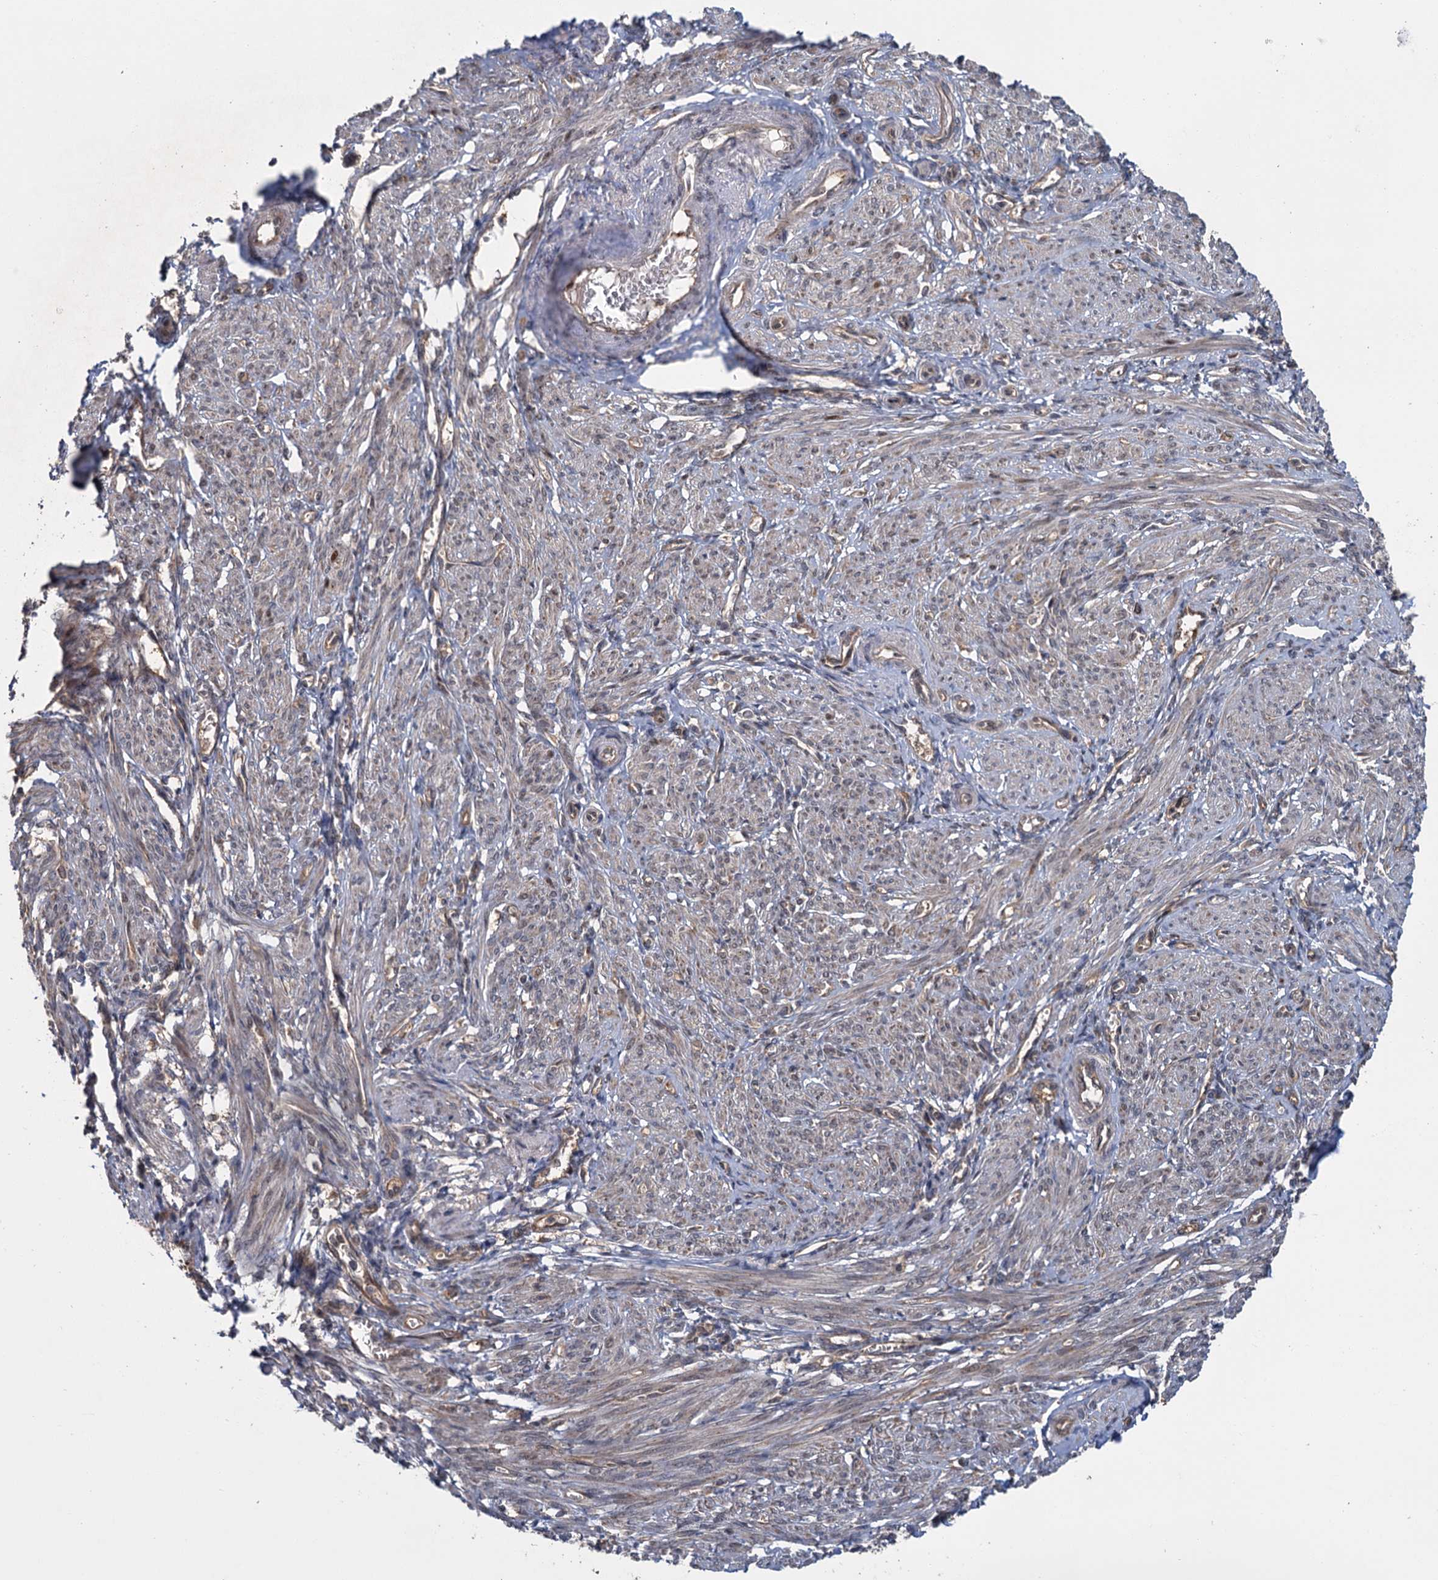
{"staining": {"intensity": "weak", "quantity": "25%-75%", "location": "cytoplasmic/membranous"}, "tissue": "smooth muscle", "cell_type": "Smooth muscle cells", "image_type": "normal", "snomed": [{"axis": "morphology", "description": "Normal tissue, NOS"}, {"axis": "topography", "description": "Smooth muscle"}], "caption": "Protein staining by immunohistochemistry (IHC) shows weak cytoplasmic/membranous expression in approximately 25%-75% of smooth muscle cells in benign smooth muscle.", "gene": "KANSL2", "patient": {"sex": "female", "age": 39}}